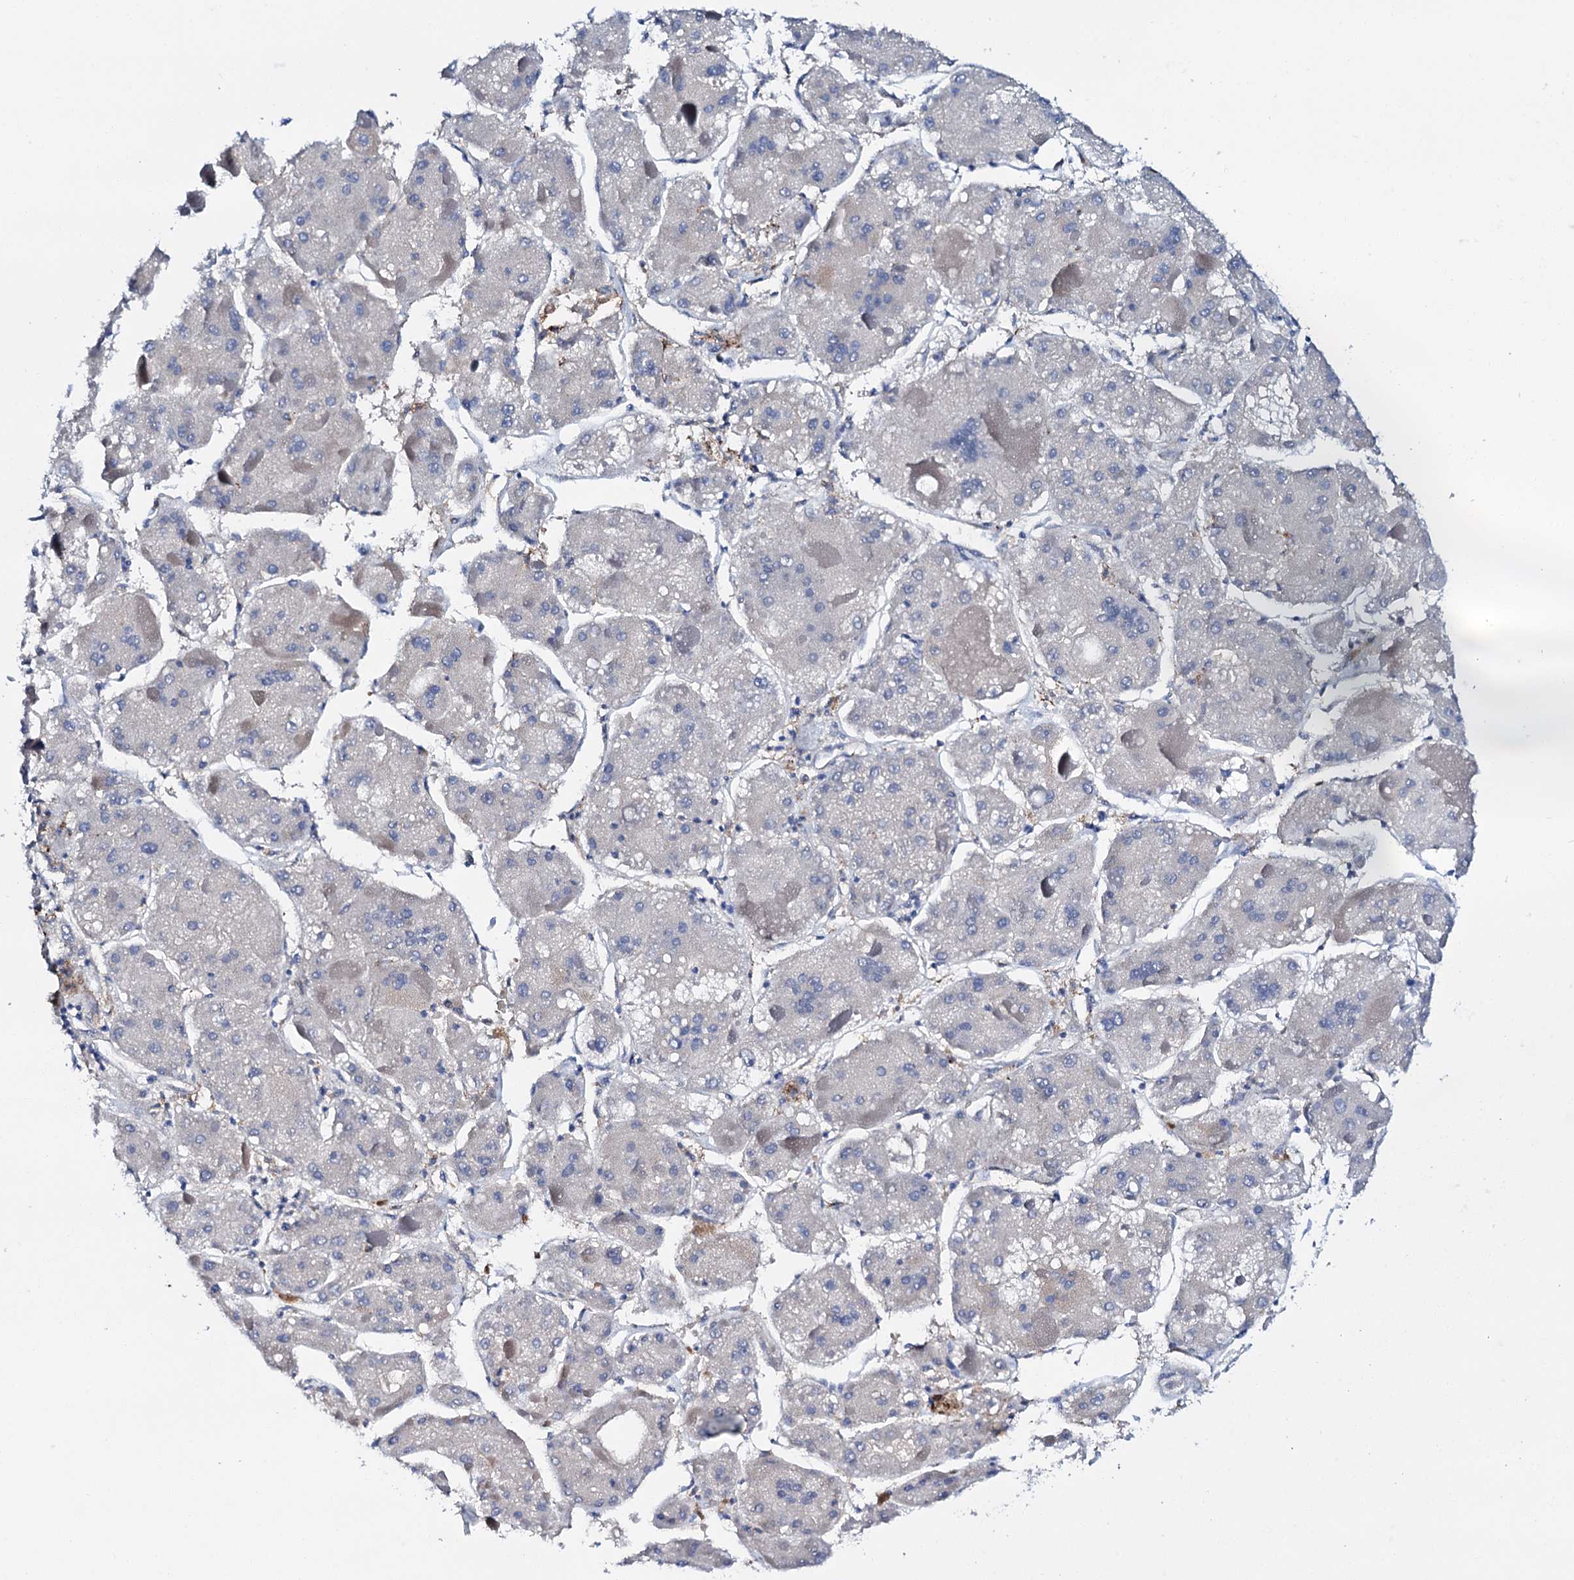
{"staining": {"intensity": "negative", "quantity": "none", "location": "none"}, "tissue": "liver cancer", "cell_type": "Tumor cells", "image_type": "cancer", "snomed": [{"axis": "morphology", "description": "Carcinoma, Hepatocellular, NOS"}, {"axis": "topography", "description": "Liver"}], "caption": "Immunohistochemical staining of human liver cancer (hepatocellular carcinoma) reveals no significant expression in tumor cells.", "gene": "MED13L", "patient": {"sex": "female", "age": 73}}